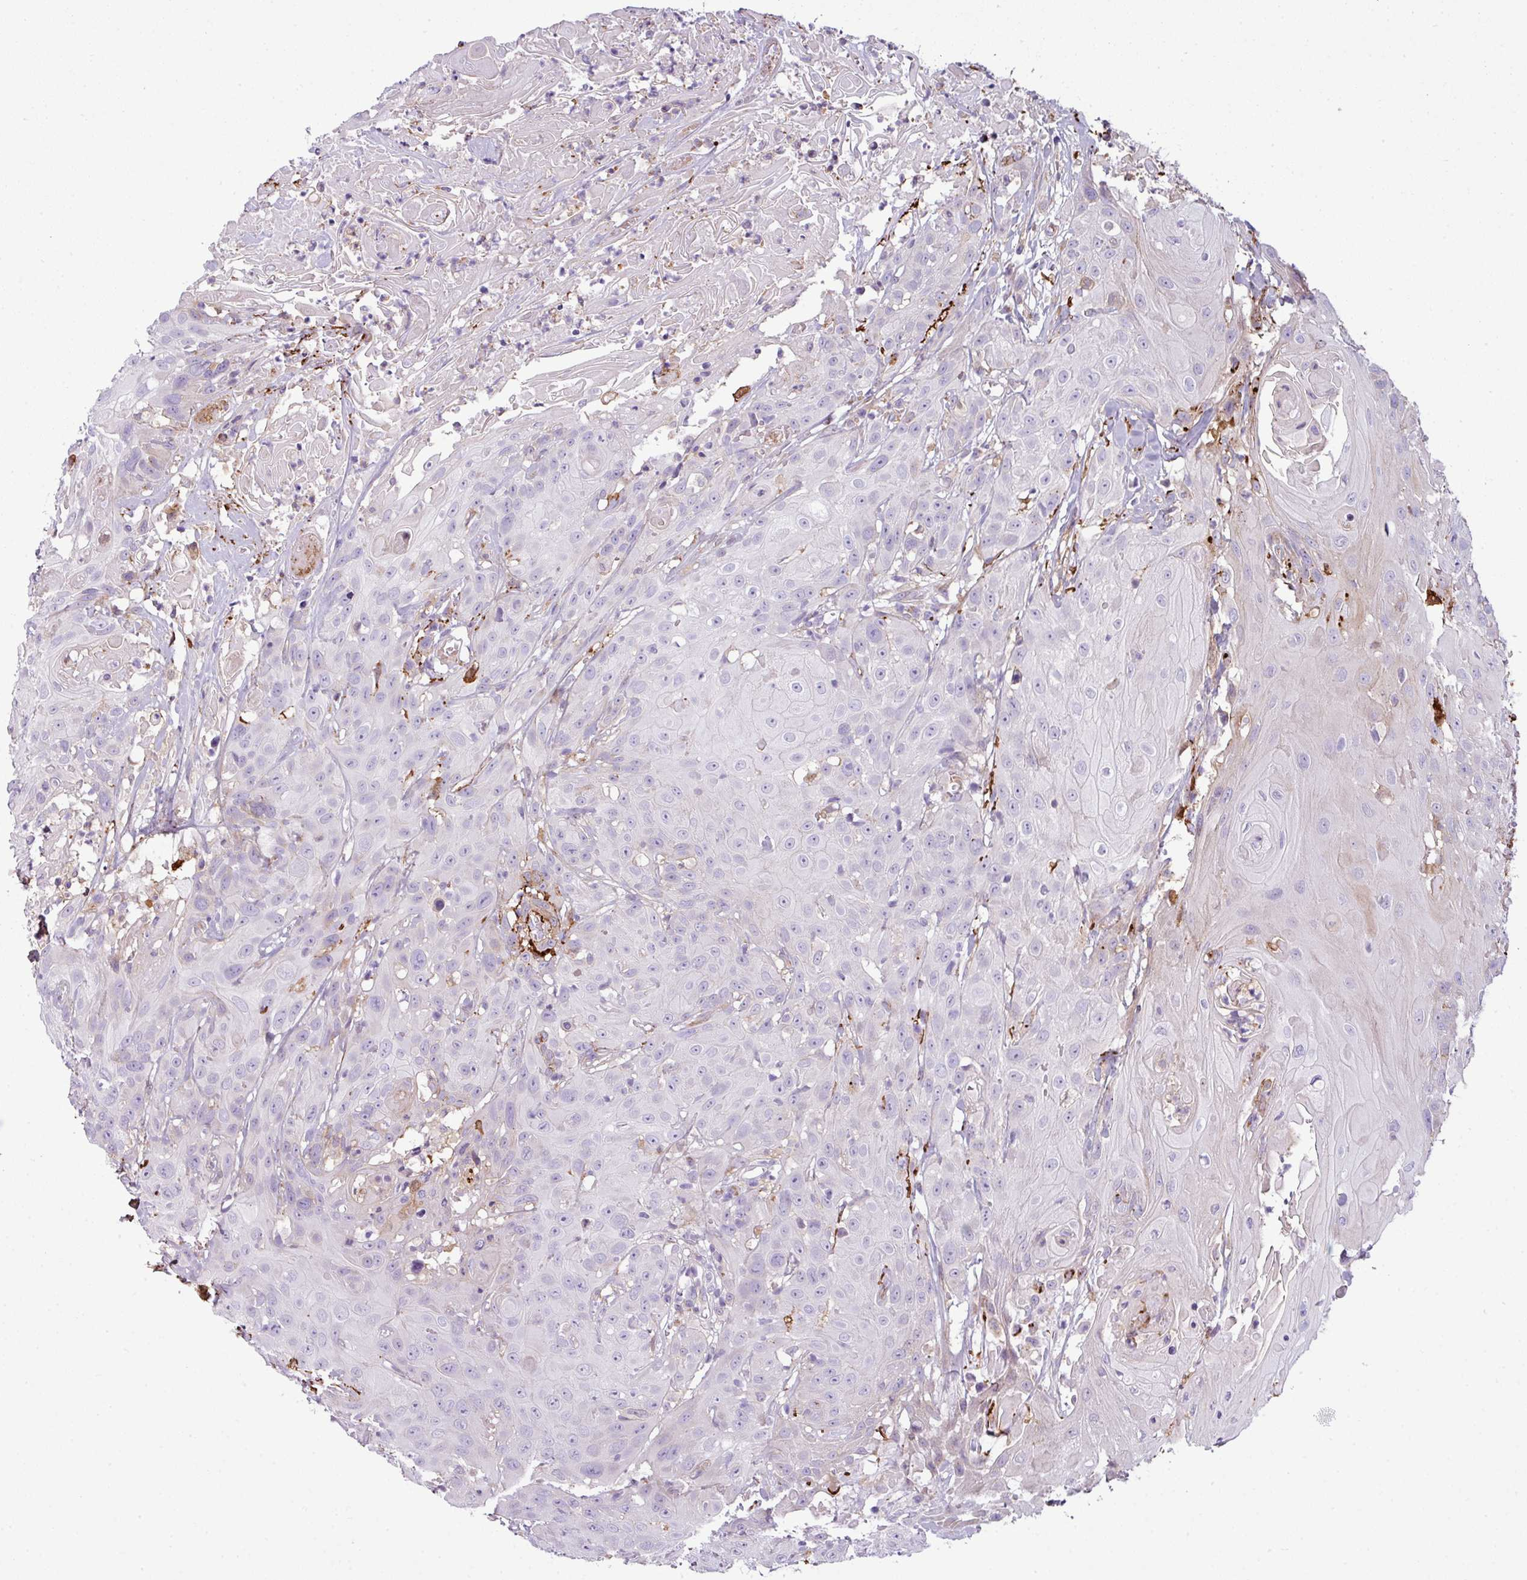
{"staining": {"intensity": "negative", "quantity": "none", "location": "none"}, "tissue": "head and neck cancer", "cell_type": "Tumor cells", "image_type": "cancer", "snomed": [{"axis": "morphology", "description": "Squamous cell carcinoma, NOS"}, {"axis": "topography", "description": "Skin"}, {"axis": "topography", "description": "Head-Neck"}], "caption": "Immunohistochemistry (IHC) image of neoplastic tissue: human head and neck cancer (squamous cell carcinoma) stained with DAB reveals no significant protein expression in tumor cells.", "gene": "COL8A1", "patient": {"sex": "male", "age": 80}}